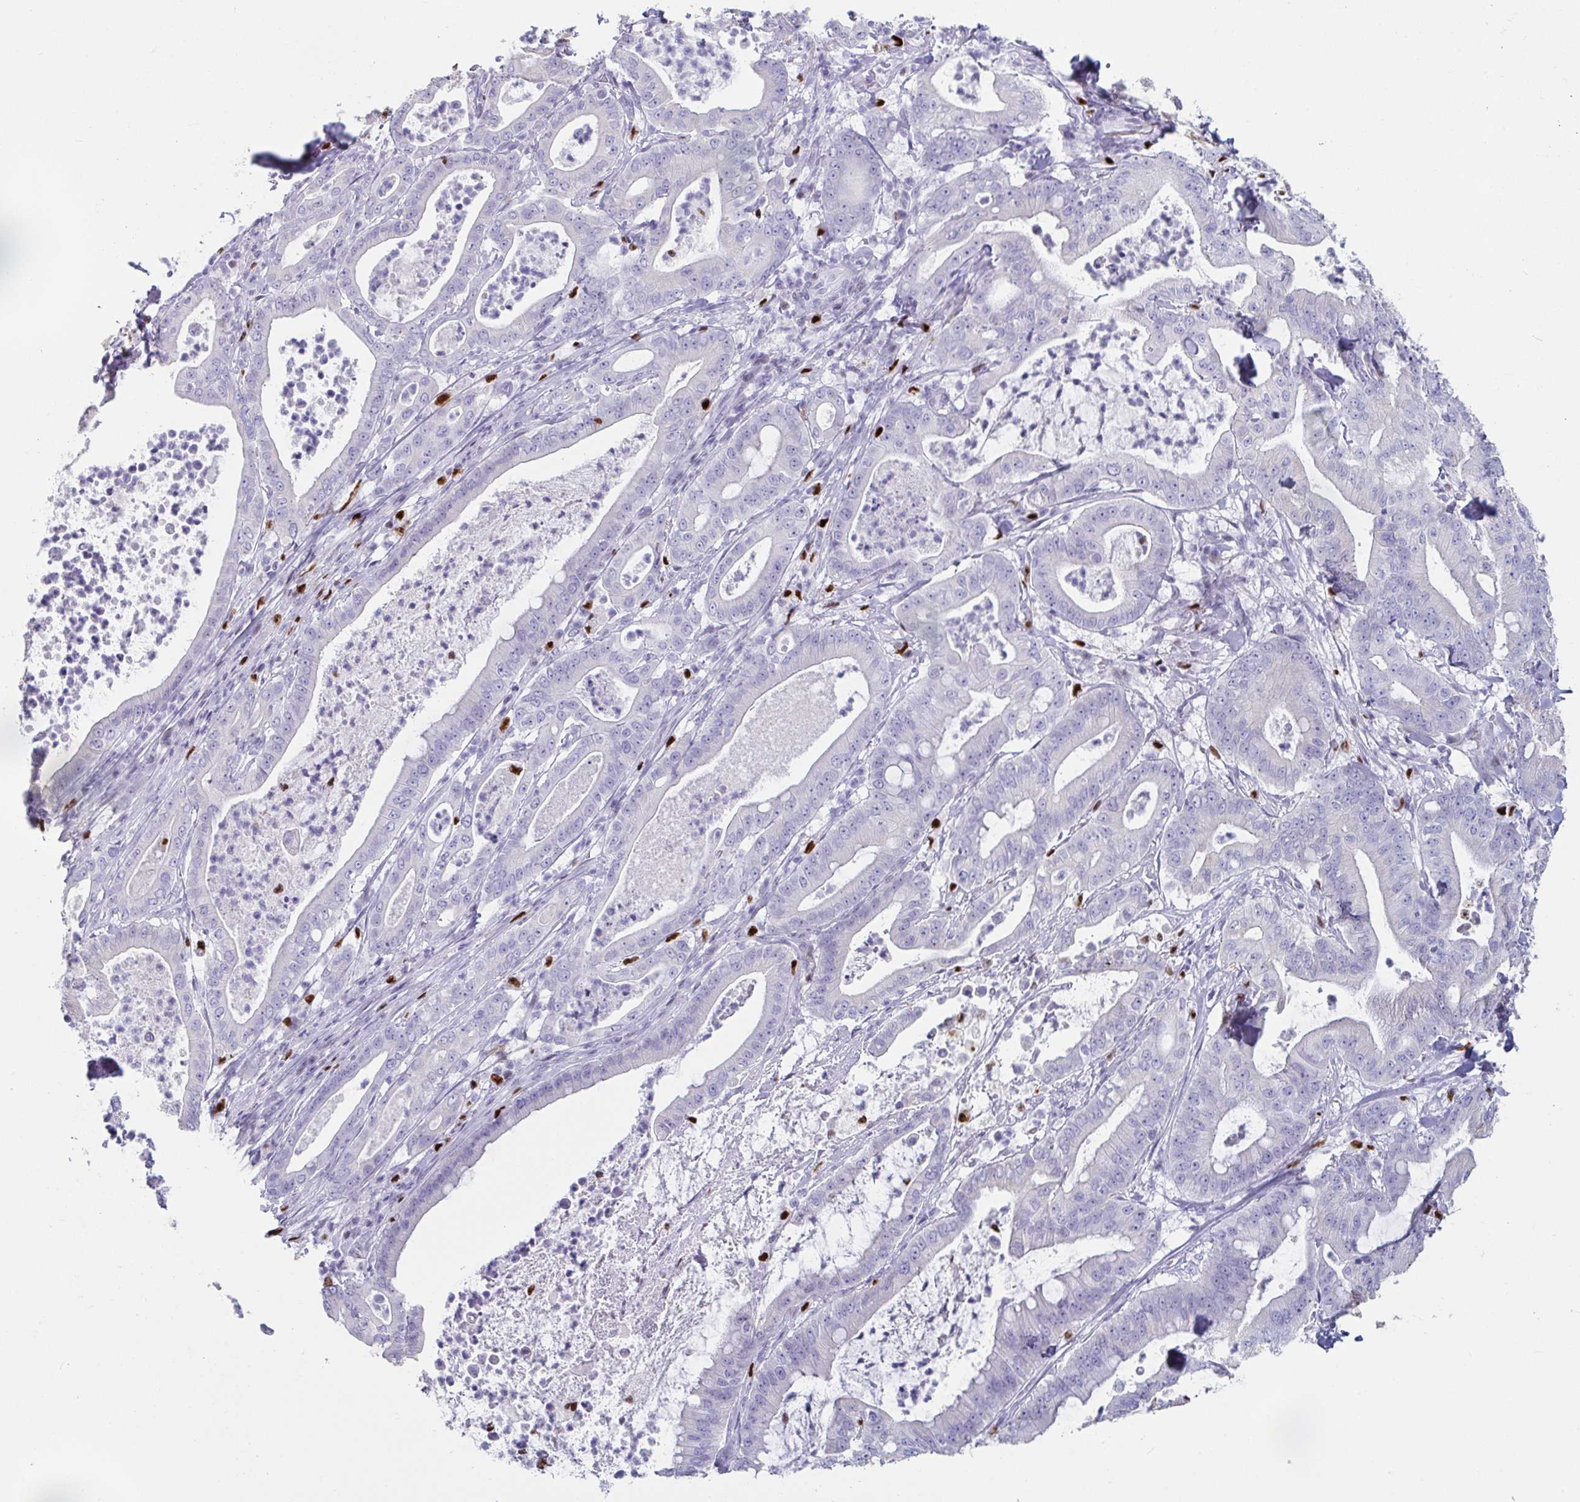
{"staining": {"intensity": "negative", "quantity": "none", "location": "none"}, "tissue": "pancreatic cancer", "cell_type": "Tumor cells", "image_type": "cancer", "snomed": [{"axis": "morphology", "description": "Adenocarcinoma, NOS"}, {"axis": "topography", "description": "Pancreas"}], "caption": "High power microscopy micrograph of an IHC photomicrograph of pancreatic cancer (adenocarcinoma), revealing no significant expression in tumor cells. (DAB (3,3'-diaminobenzidine) immunohistochemistry (IHC) with hematoxylin counter stain).", "gene": "ZNF586", "patient": {"sex": "male", "age": 71}}